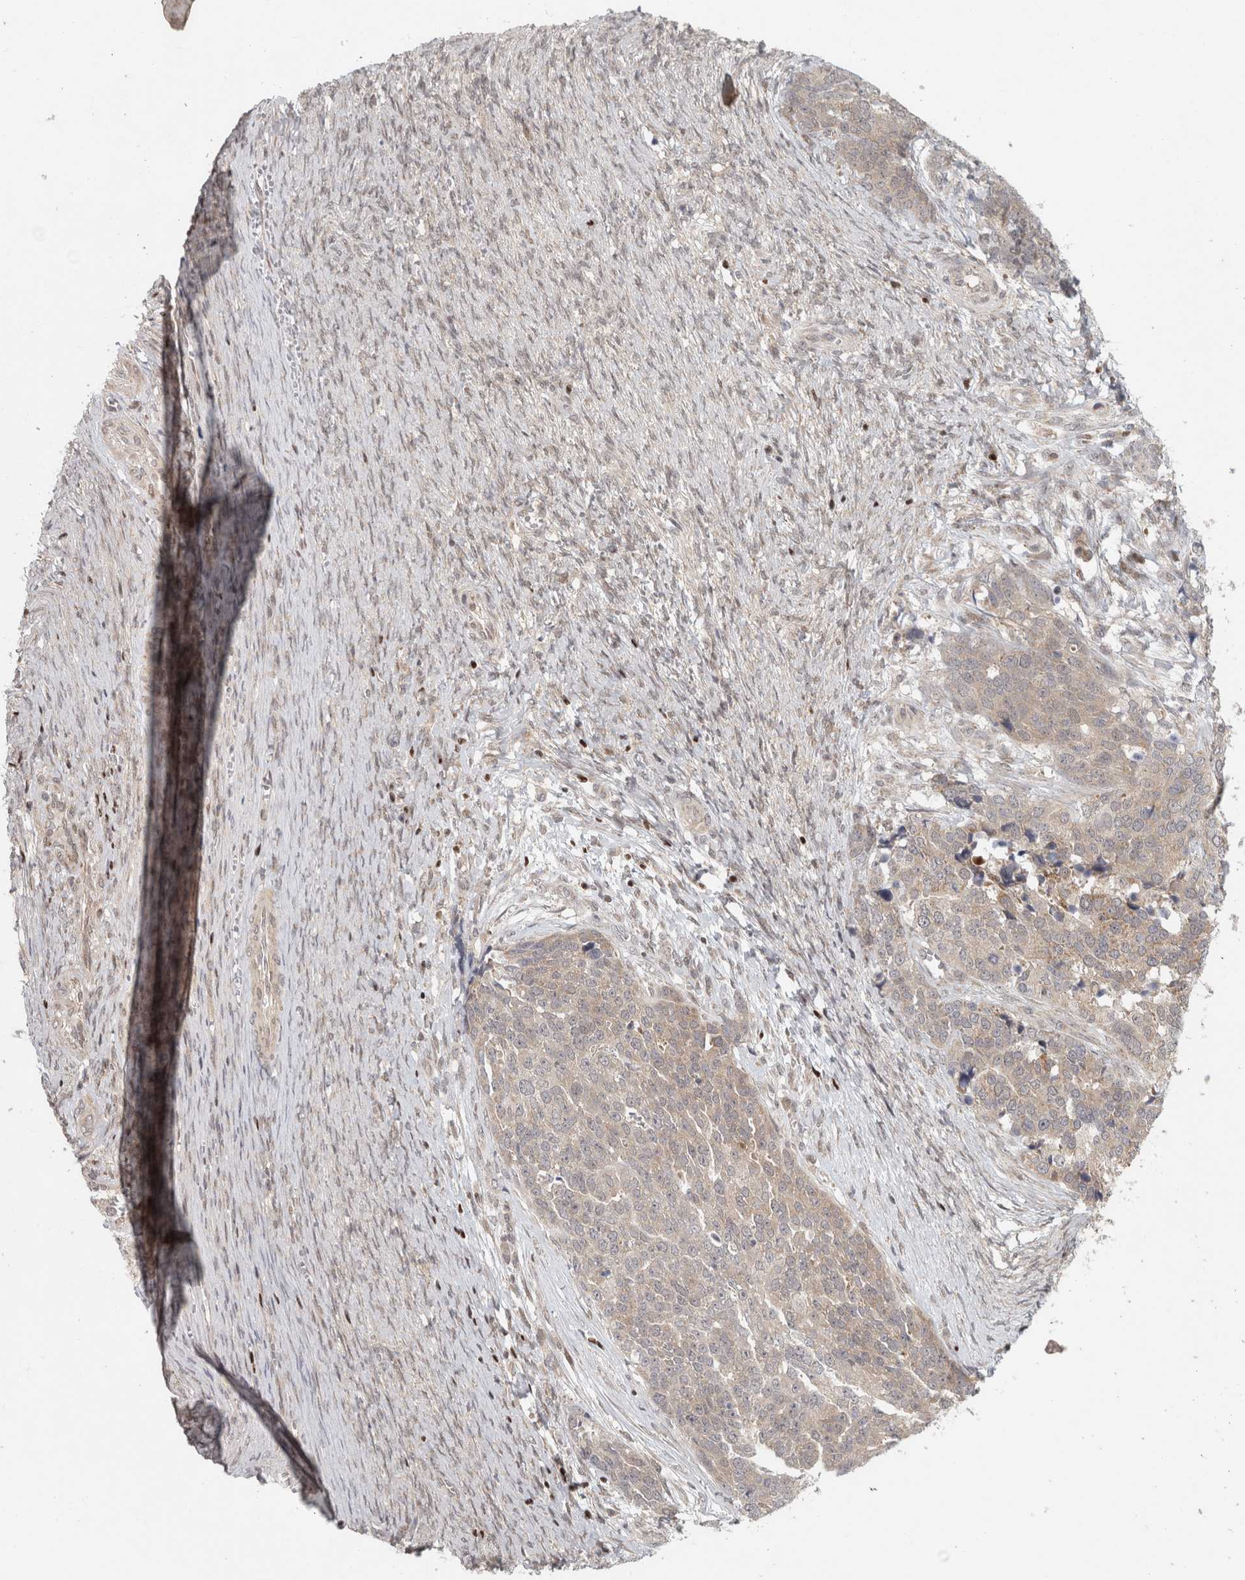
{"staining": {"intensity": "negative", "quantity": "none", "location": "none"}, "tissue": "ovarian cancer", "cell_type": "Tumor cells", "image_type": "cancer", "snomed": [{"axis": "morphology", "description": "Cystadenocarcinoma, serous, NOS"}, {"axis": "topography", "description": "Ovary"}], "caption": "This is an immunohistochemistry image of human ovarian cancer. There is no expression in tumor cells.", "gene": "KDM8", "patient": {"sex": "female", "age": 79}}